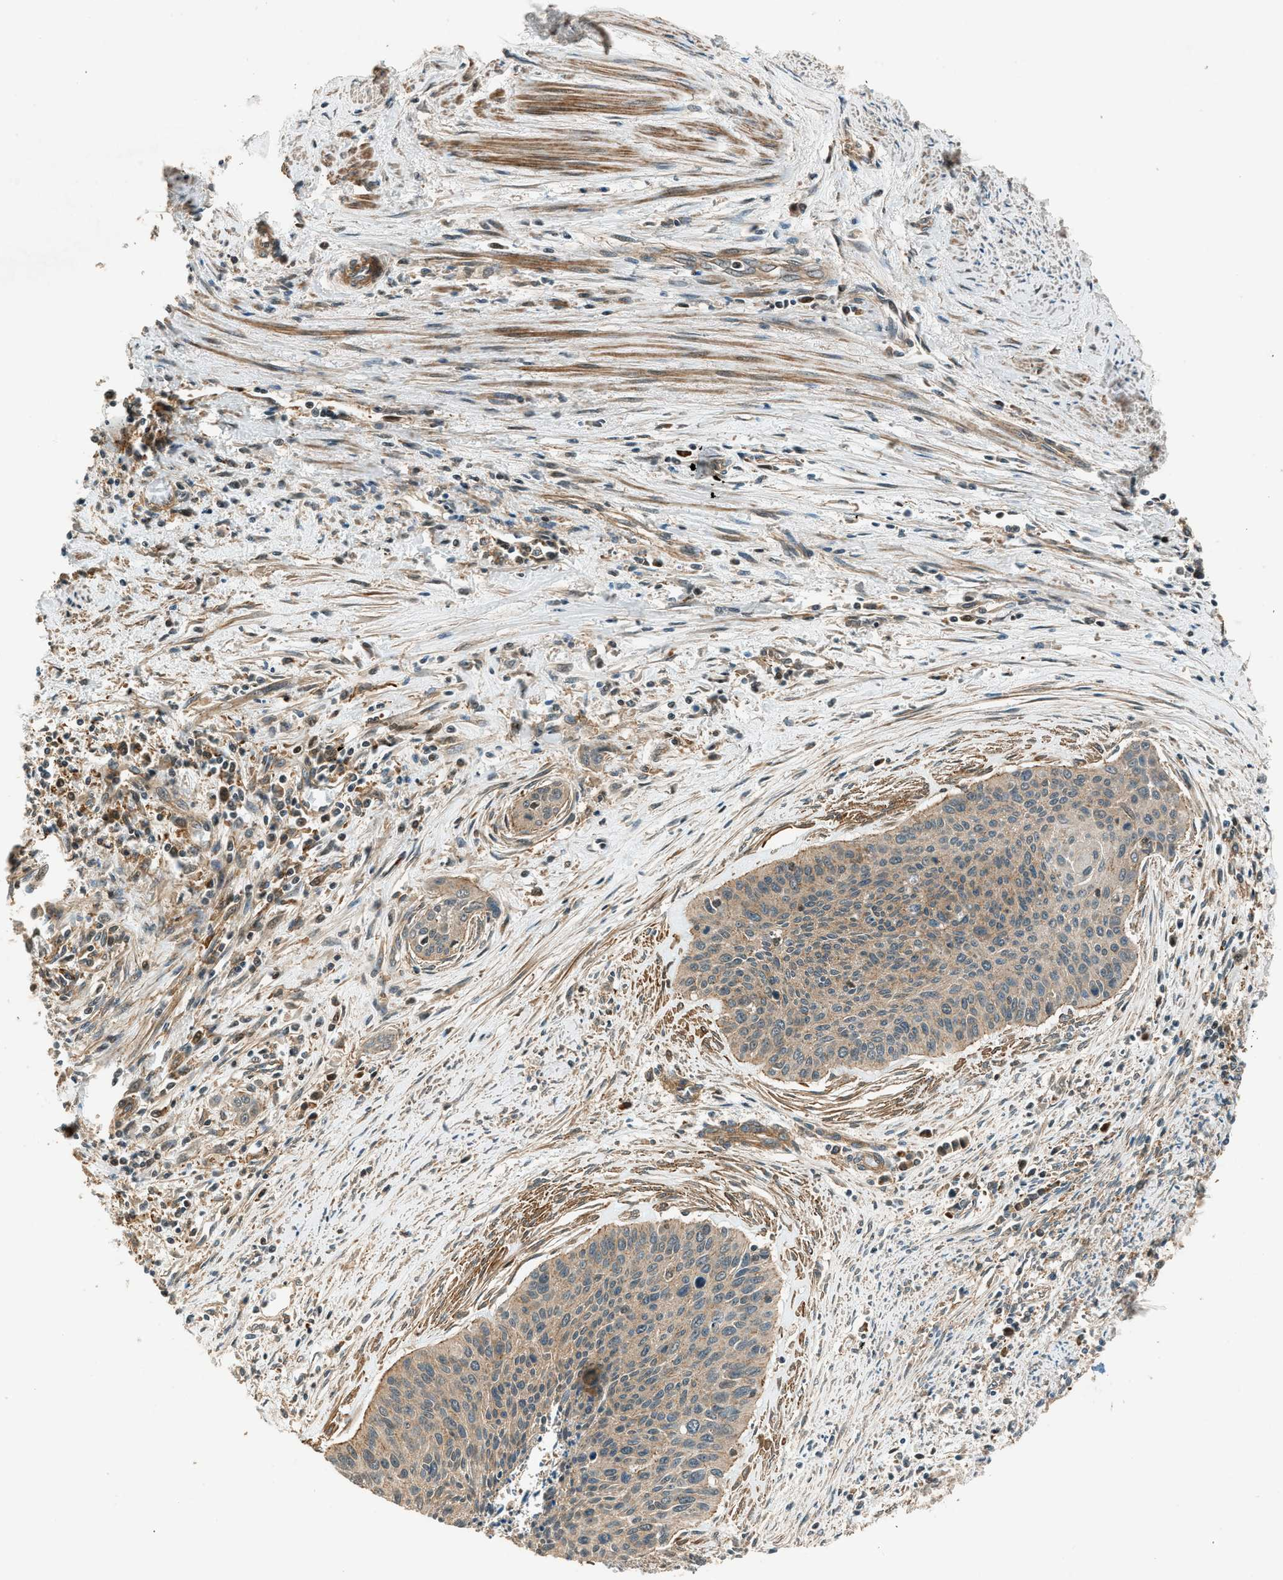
{"staining": {"intensity": "weak", "quantity": "25%-75%", "location": "cytoplasmic/membranous"}, "tissue": "cervical cancer", "cell_type": "Tumor cells", "image_type": "cancer", "snomed": [{"axis": "morphology", "description": "Squamous cell carcinoma, NOS"}, {"axis": "topography", "description": "Cervix"}], "caption": "Squamous cell carcinoma (cervical) stained with IHC shows weak cytoplasmic/membranous expression in approximately 25%-75% of tumor cells.", "gene": "ARHGEF11", "patient": {"sex": "female", "age": 55}}